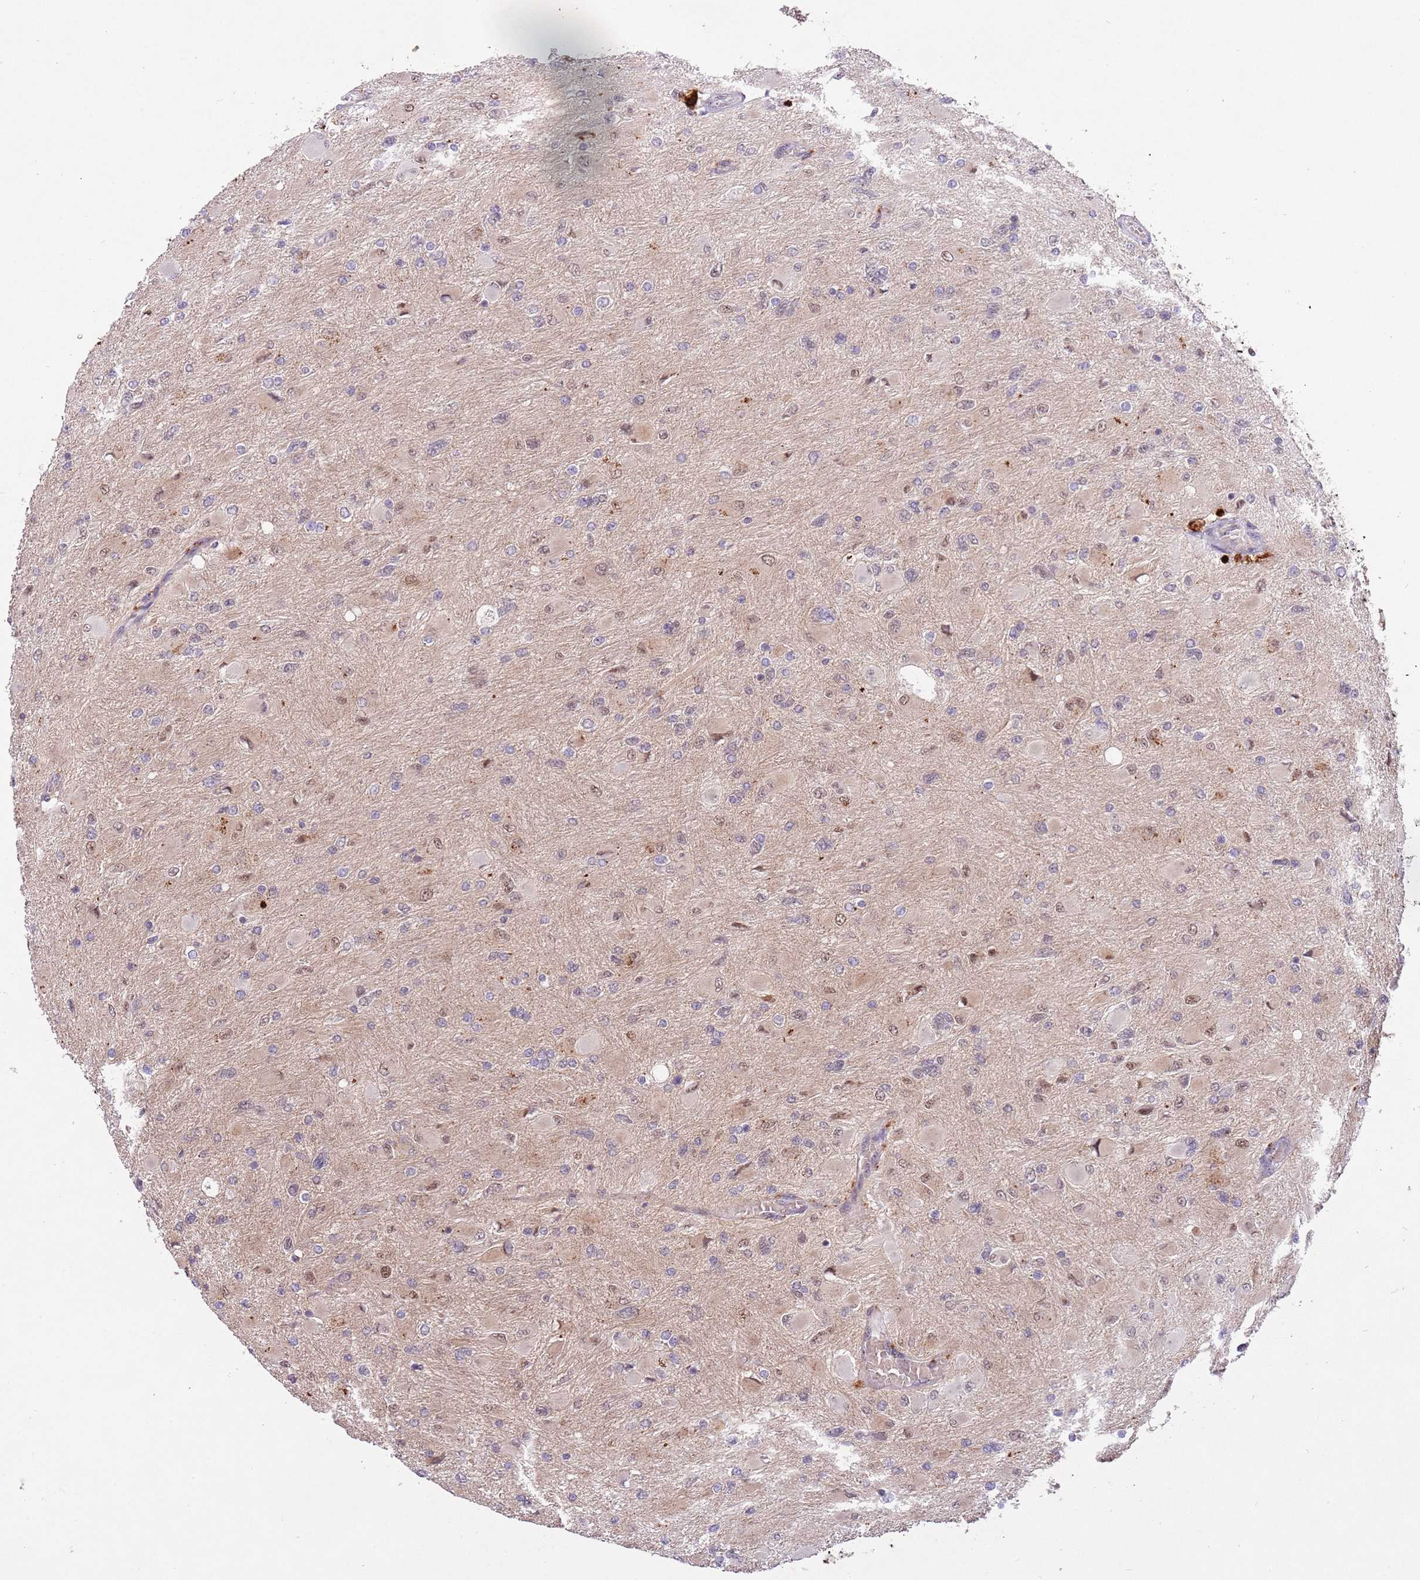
{"staining": {"intensity": "weak", "quantity": "<25%", "location": "nuclear"}, "tissue": "glioma", "cell_type": "Tumor cells", "image_type": "cancer", "snomed": [{"axis": "morphology", "description": "Glioma, malignant, High grade"}, {"axis": "topography", "description": "Cerebral cortex"}], "caption": "There is no significant positivity in tumor cells of malignant high-grade glioma.", "gene": "TRIM27", "patient": {"sex": "female", "age": 36}}